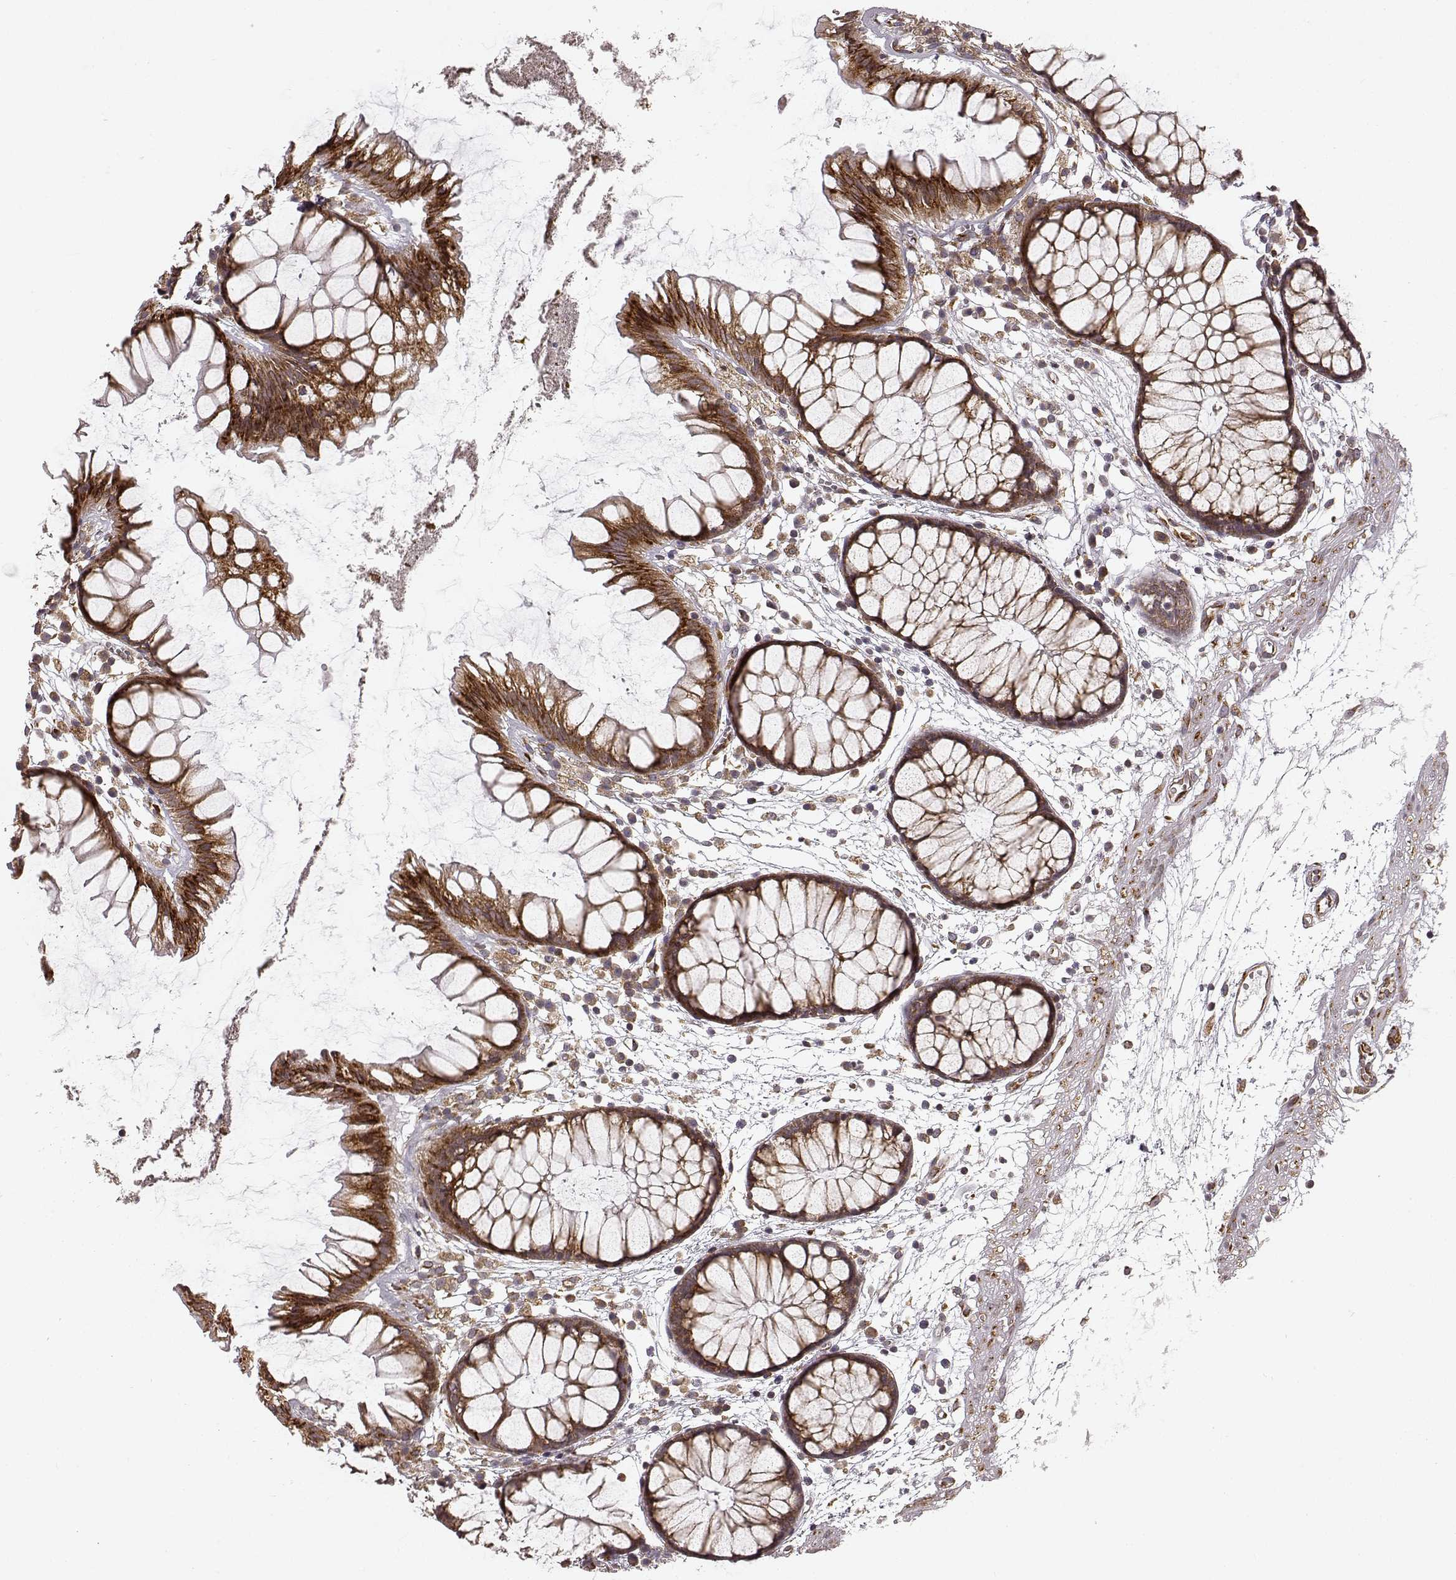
{"staining": {"intensity": "strong", "quantity": ">75%", "location": "cytoplasmic/membranous"}, "tissue": "colon", "cell_type": "Endothelial cells", "image_type": "normal", "snomed": [{"axis": "morphology", "description": "Normal tissue, NOS"}, {"axis": "morphology", "description": "Adenocarcinoma, NOS"}, {"axis": "topography", "description": "Colon"}], "caption": "This image shows immunohistochemistry (IHC) staining of normal human colon, with high strong cytoplasmic/membranous positivity in approximately >75% of endothelial cells.", "gene": "TMEM14A", "patient": {"sex": "male", "age": 65}}